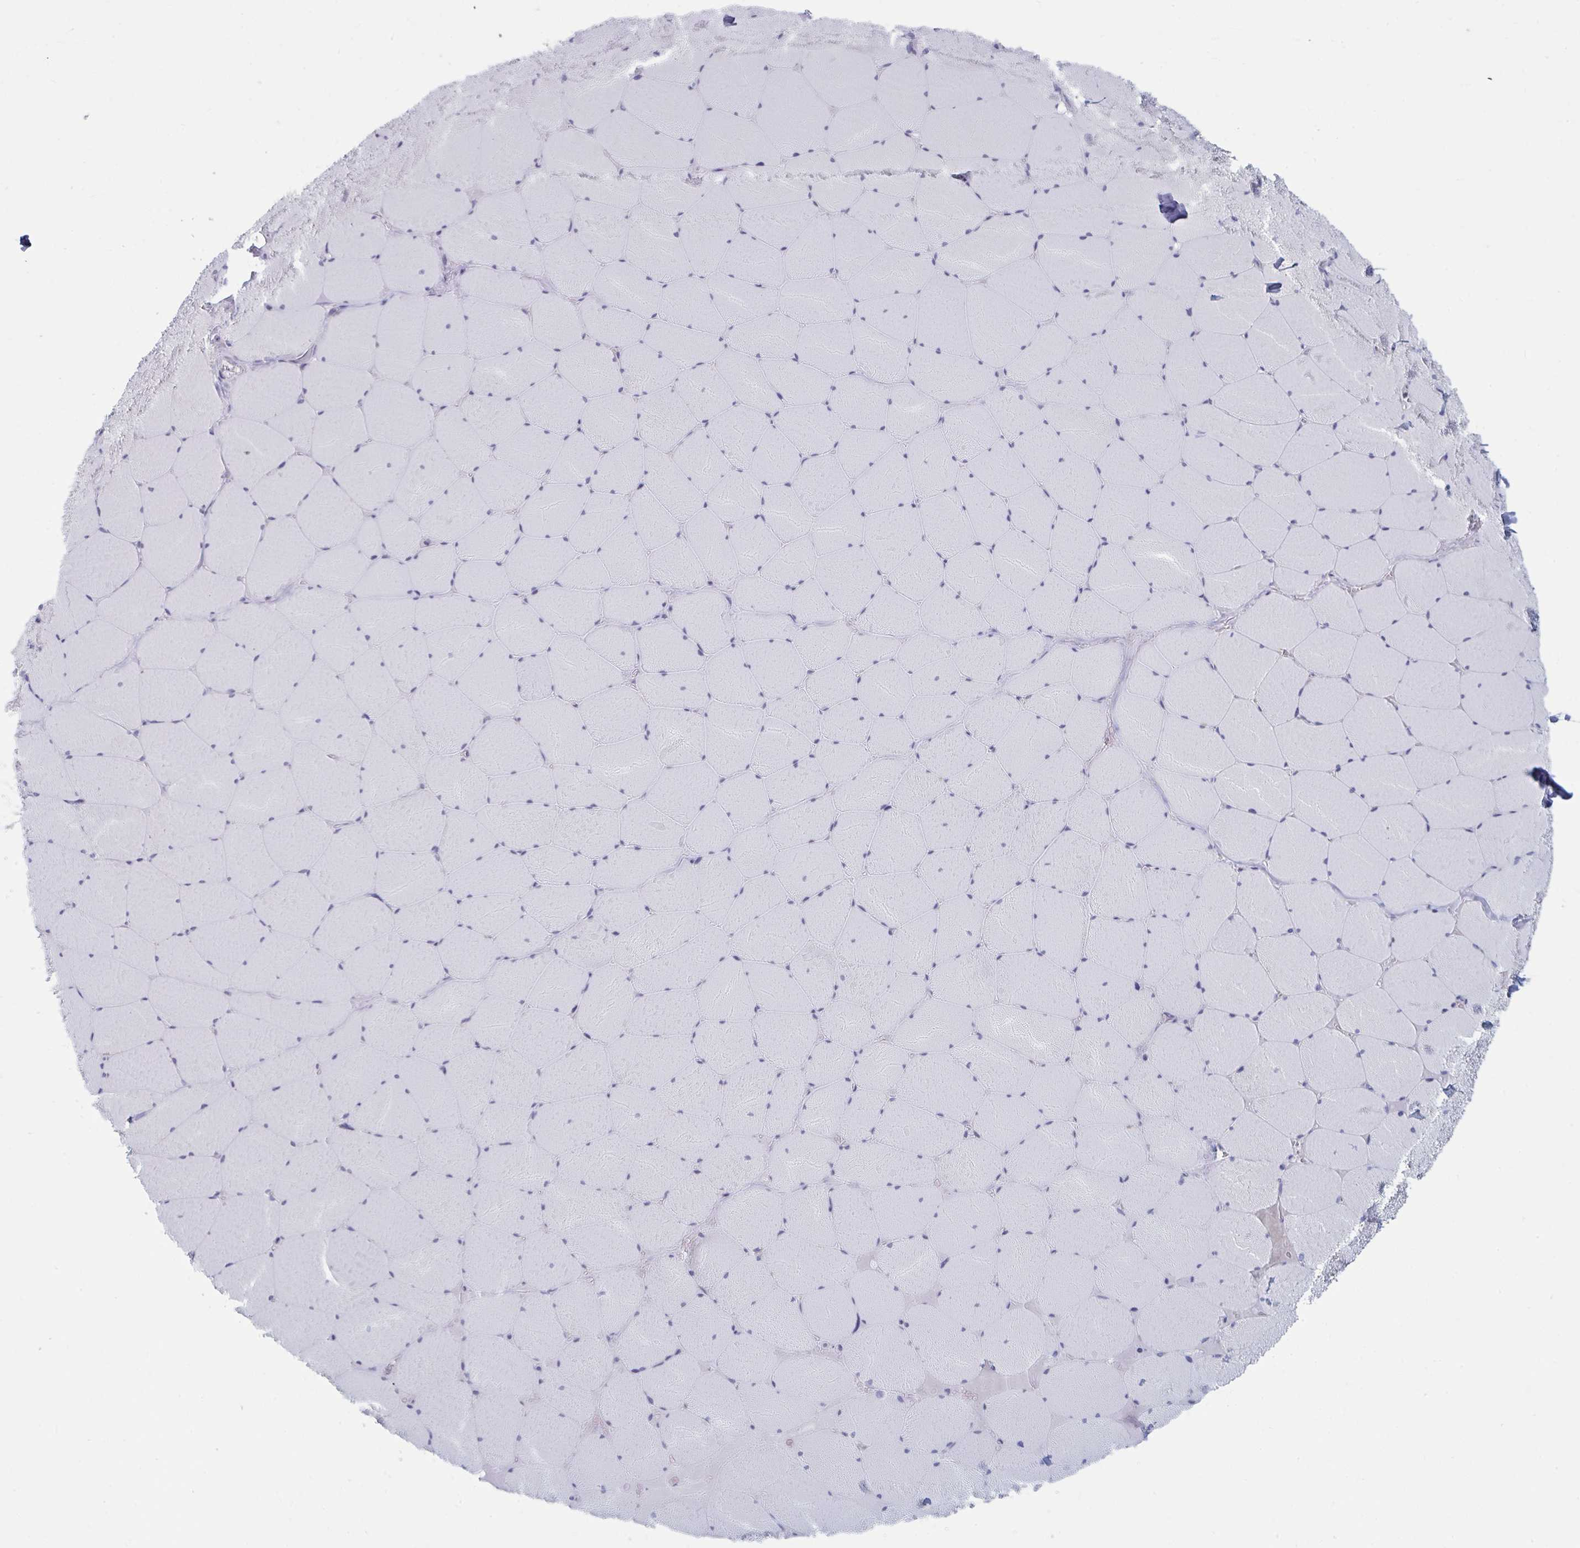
{"staining": {"intensity": "negative", "quantity": "none", "location": "none"}, "tissue": "skeletal muscle", "cell_type": "Myocytes", "image_type": "normal", "snomed": [{"axis": "morphology", "description": "Normal tissue, NOS"}, {"axis": "topography", "description": "Skeletal muscle"}, {"axis": "topography", "description": "Head-Neck"}], "caption": "There is no significant positivity in myocytes of skeletal muscle. Nuclei are stained in blue.", "gene": "FOXA1", "patient": {"sex": "male", "age": 66}}